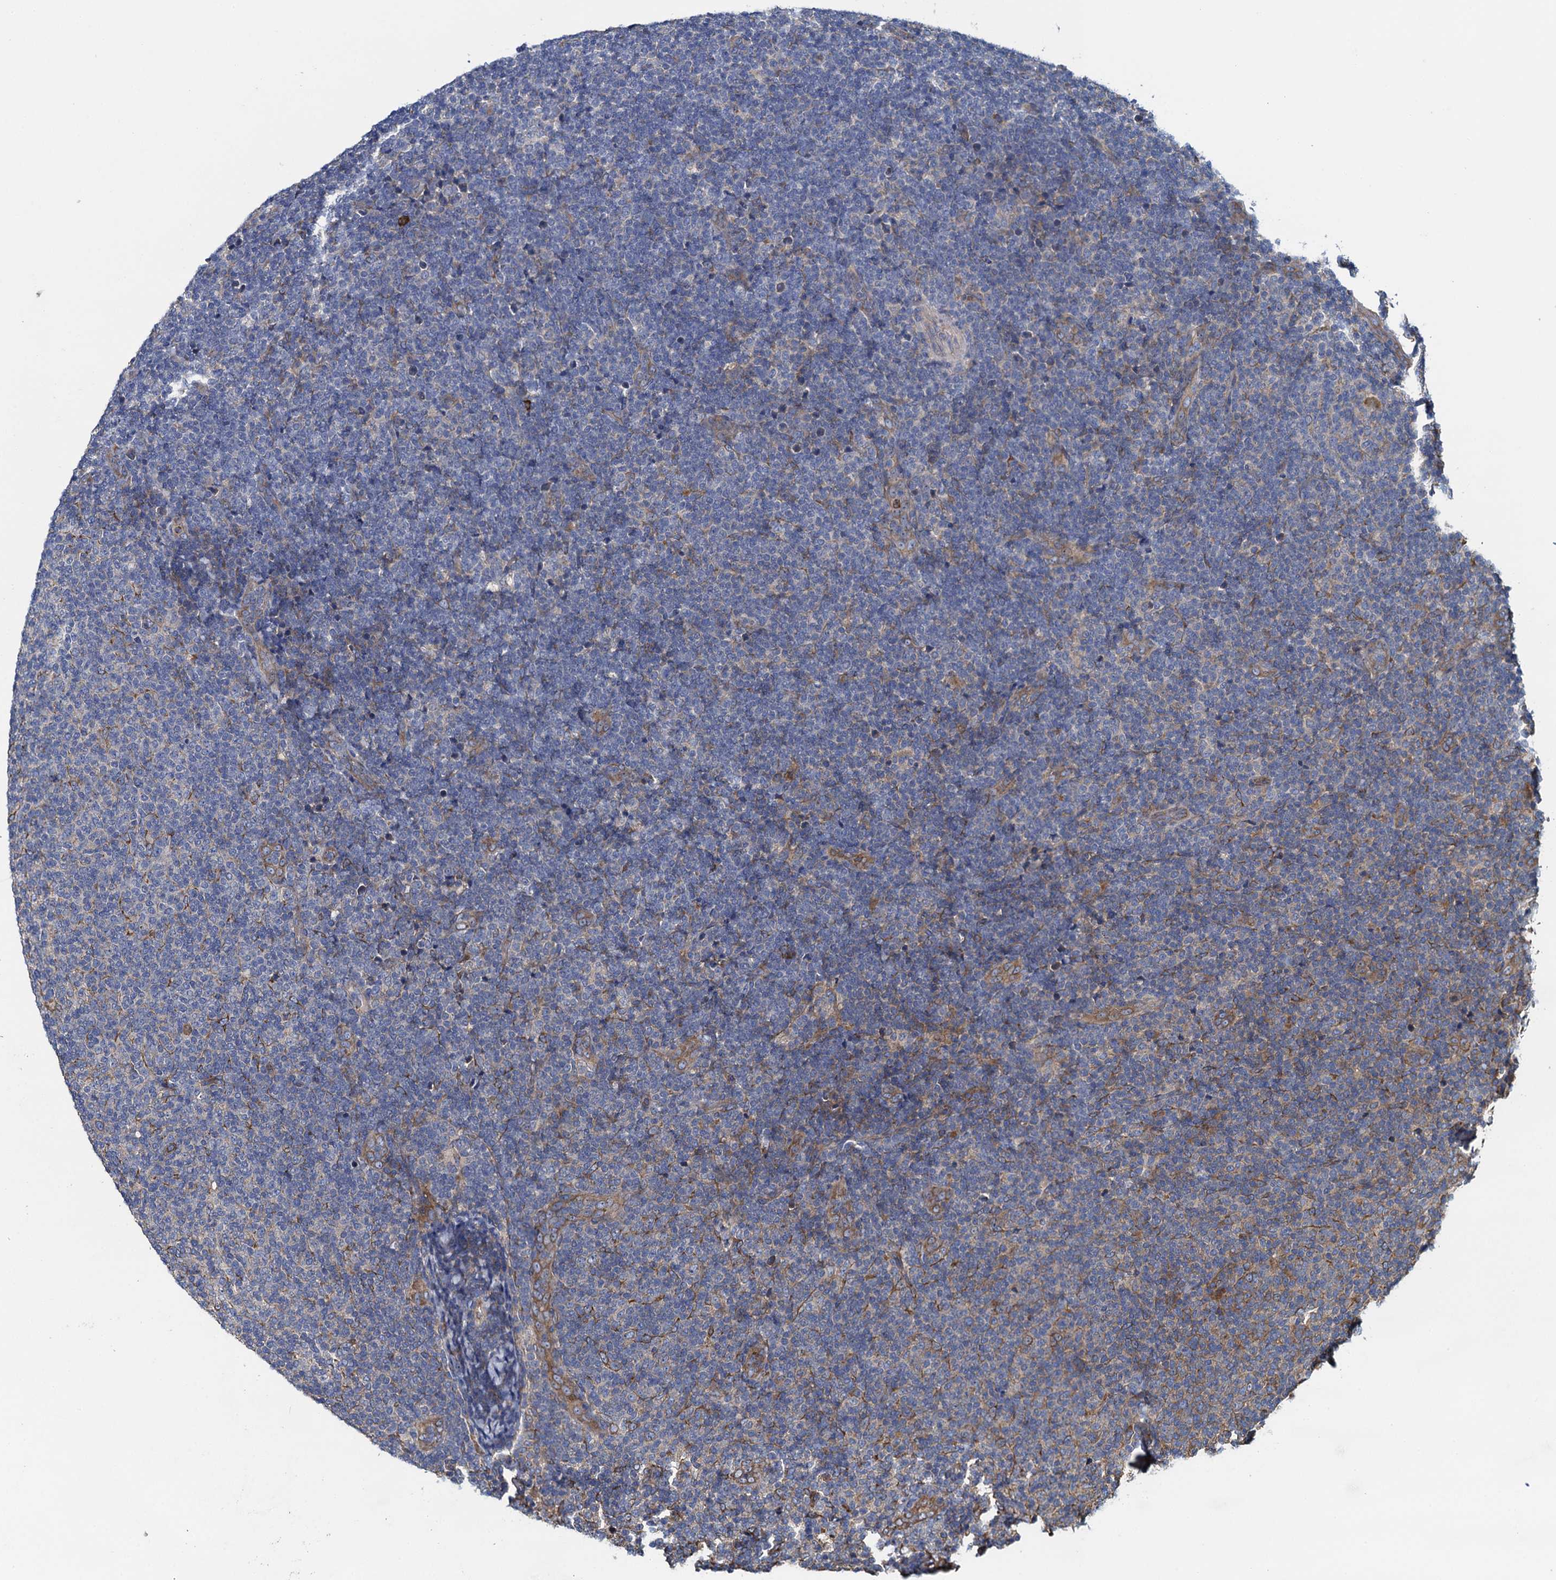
{"staining": {"intensity": "negative", "quantity": "none", "location": "none"}, "tissue": "lymphoma", "cell_type": "Tumor cells", "image_type": "cancer", "snomed": [{"axis": "morphology", "description": "Malignant lymphoma, non-Hodgkin's type, Low grade"}, {"axis": "topography", "description": "Lymph node"}], "caption": "Immunohistochemistry of human lymphoma shows no expression in tumor cells. The staining was performed using DAB (3,3'-diaminobenzidine) to visualize the protein expression in brown, while the nuclei were stained in blue with hematoxylin (Magnification: 20x).", "gene": "ADCY9", "patient": {"sex": "male", "age": 66}}